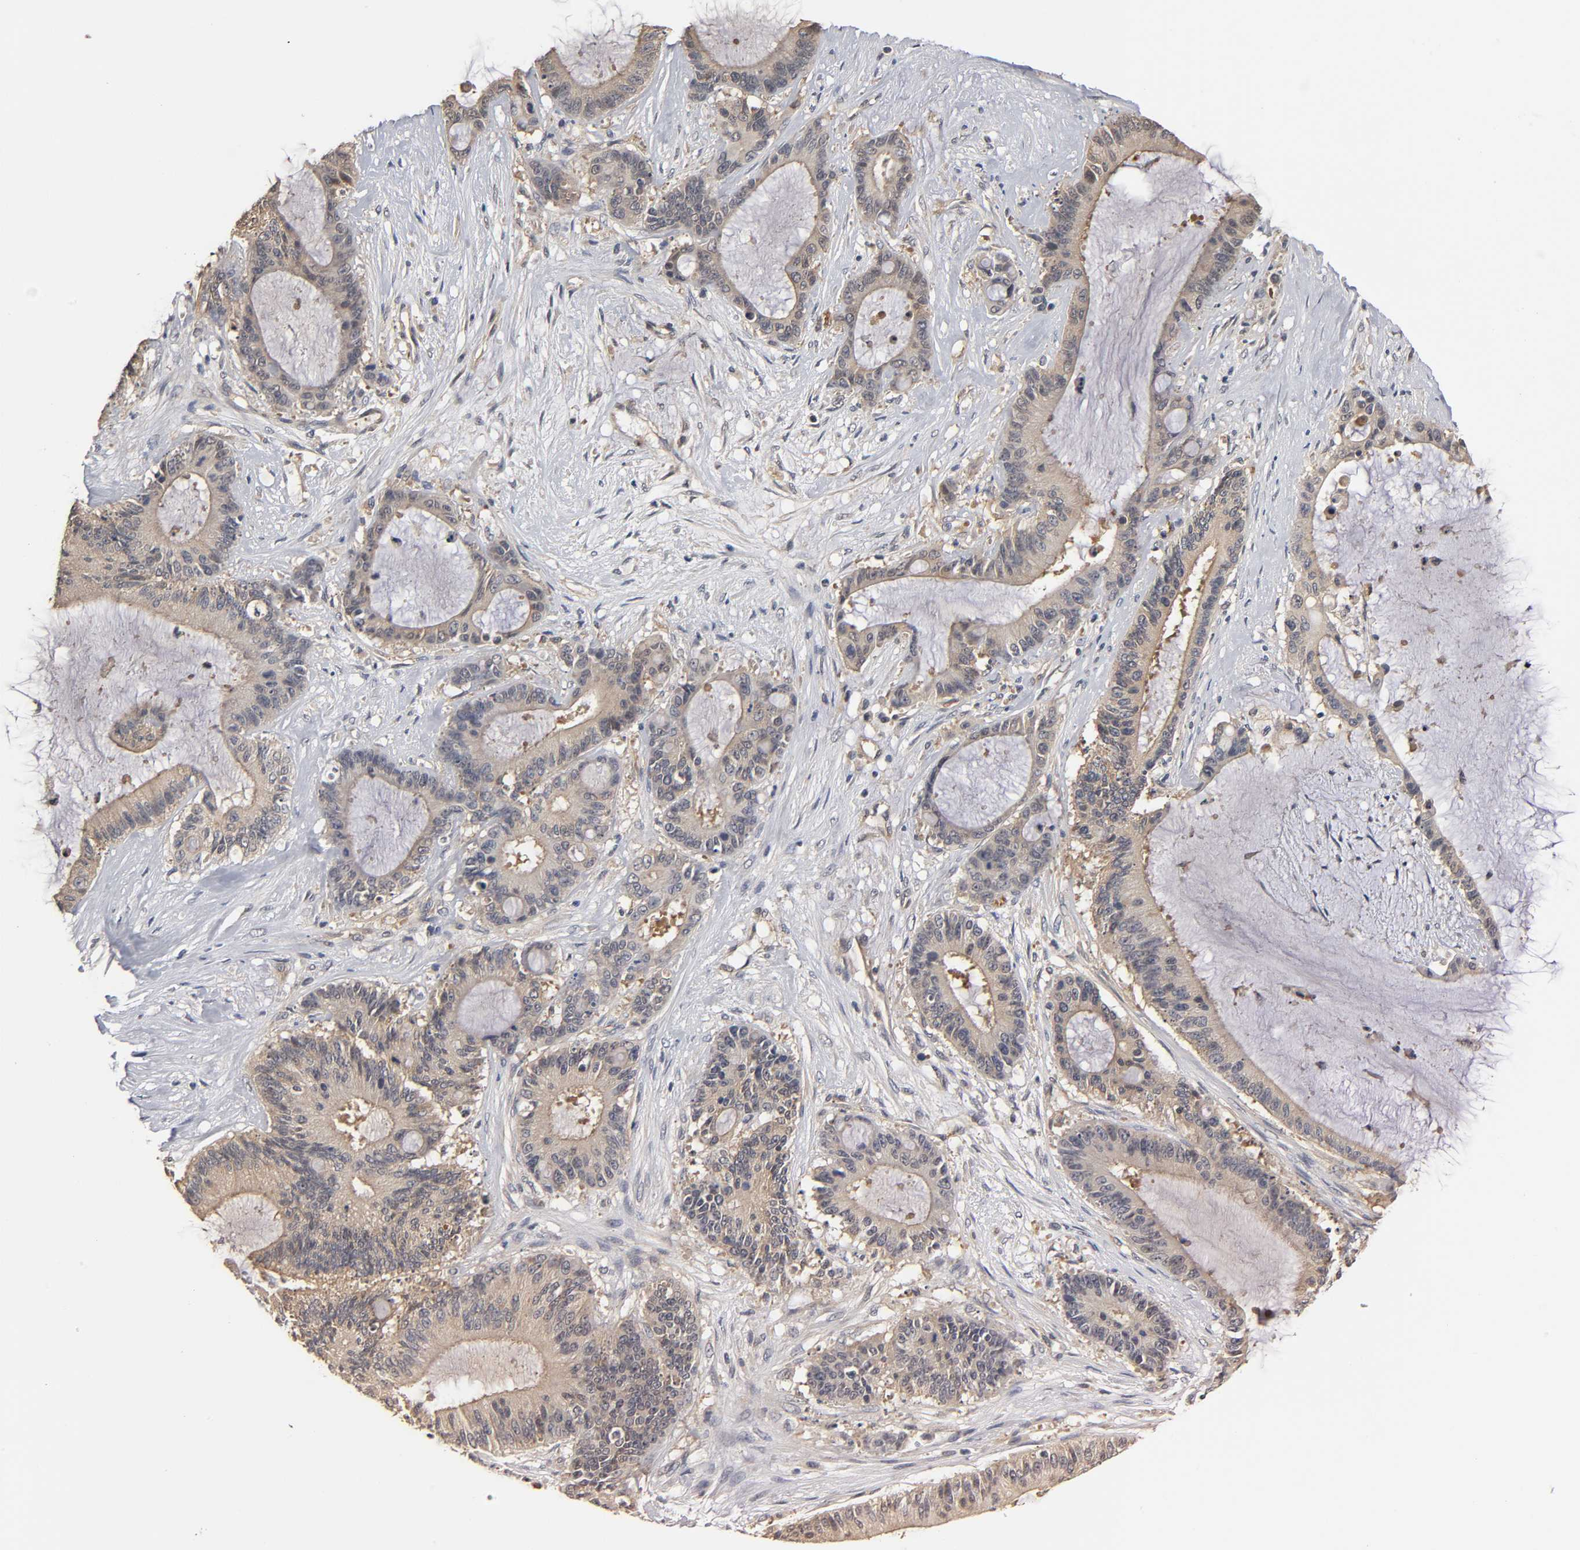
{"staining": {"intensity": "weak", "quantity": ">75%", "location": "cytoplasmic/membranous"}, "tissue": "liver cancer", "cell_type": "Tumor cells", "image_type": "cancer", "snomed": [{"axis": "morphology", "description": "Cholangiocarcinoma"}, {"axis": "topography", "description": "Liver"}], "caption": "An image showing weak cytoplasmic/membranous staining in about >75% of tumor cells in liver cancer (cholangiocarcinoma), as visualized by brown immunohistochemical staining.", "gene": "PDE5A", "patient": {"sex": "female", "age": 73}}